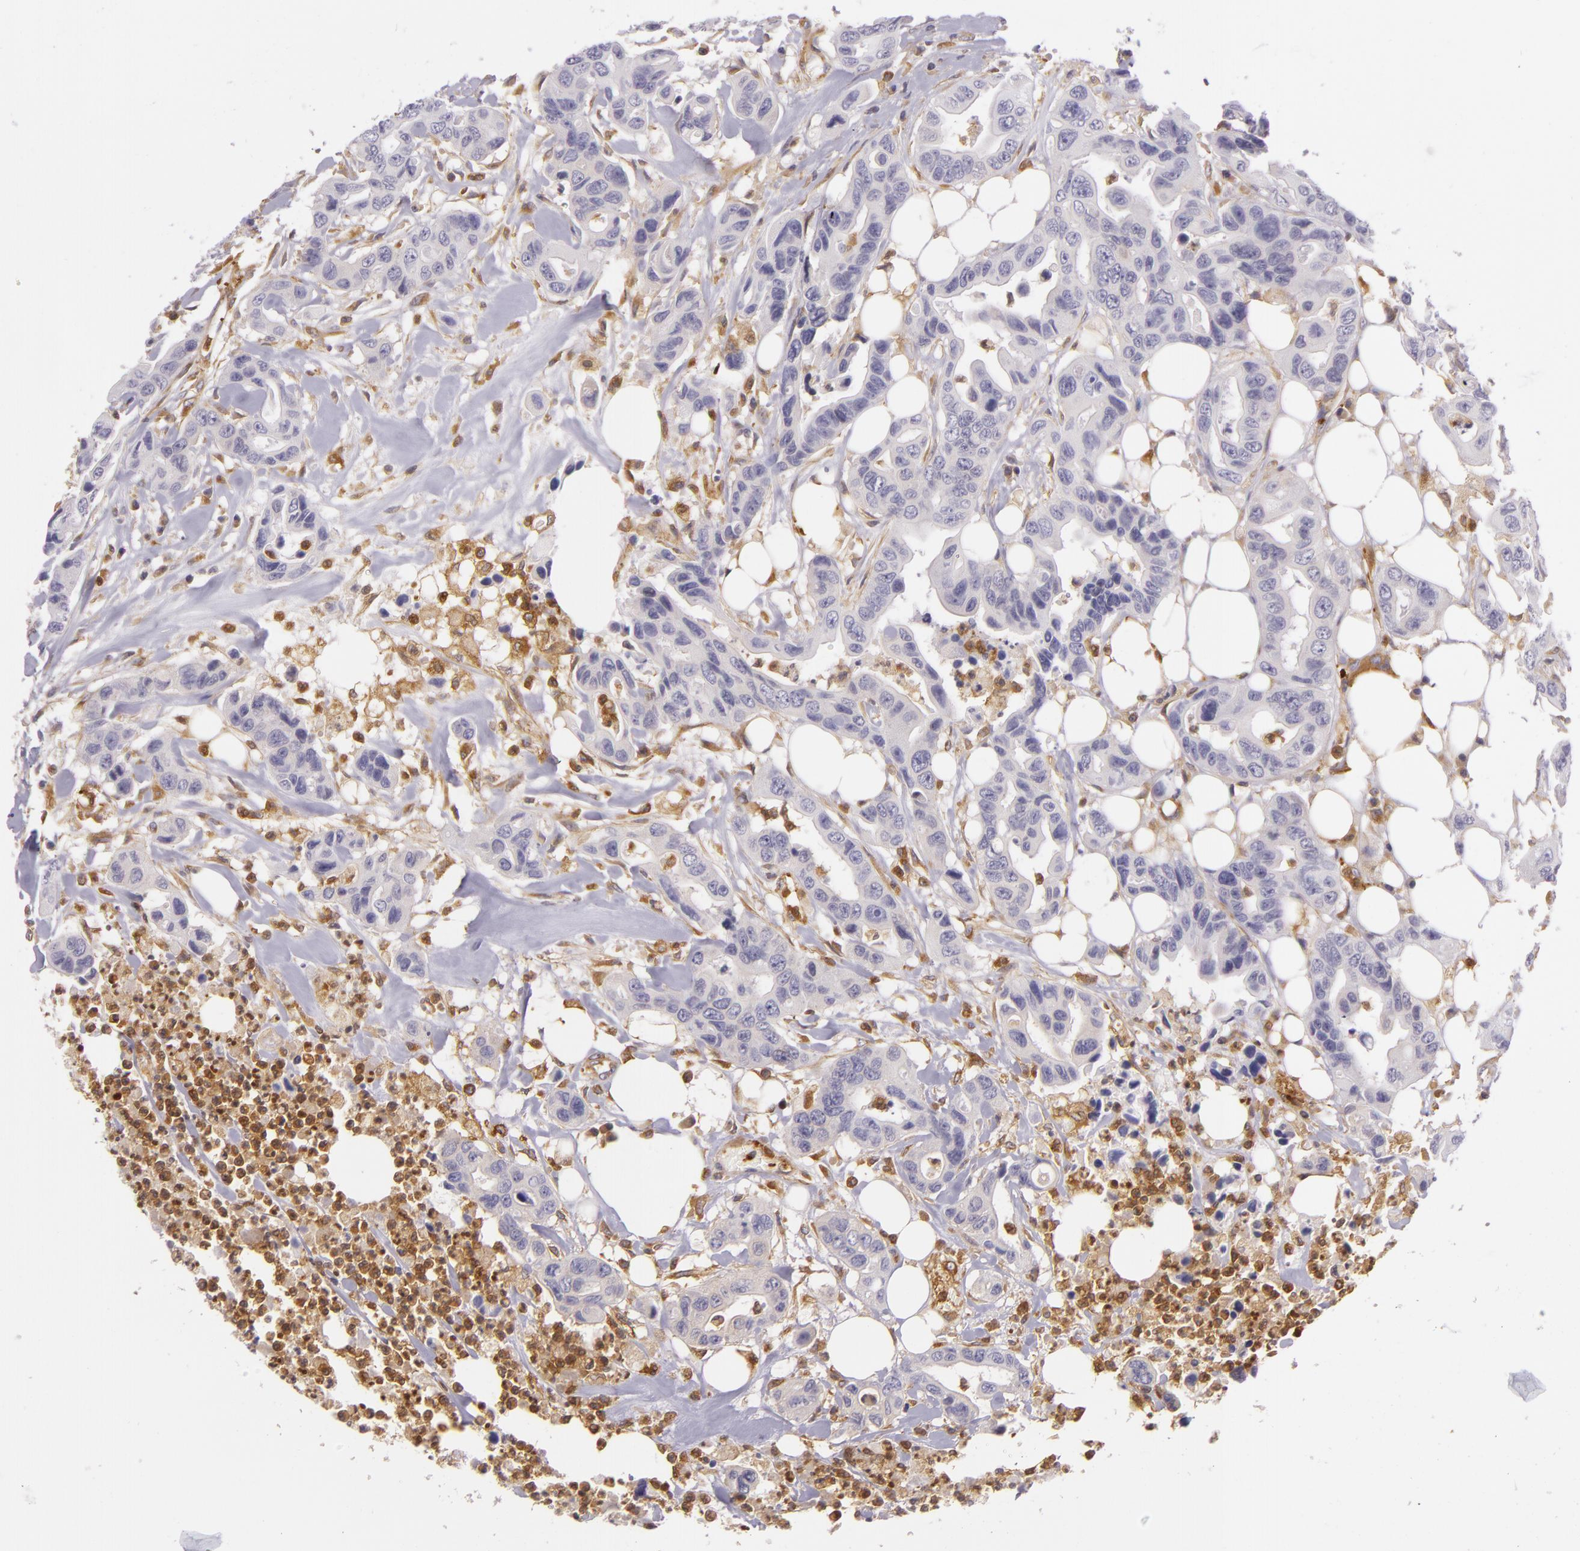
{"staining": {"intensity": "negative", "quantity": "none", "location": "none"}, "tissue": "colorectal cancer", "cell_type": "Tumor cells", "image_type": "cancer", "snomed": [{"axis": "morphology", "description": "Adenocarcinoma, NOS"}, {"axis": "topography", "description": "Colon"}], "caption": "This is a image of immunohistochemistry staining of adenocarcinoma (colorectal), which shows no expression in tumor cells.", "gene": "TLN1", "patient": {"sex": "female", "age": 70}}